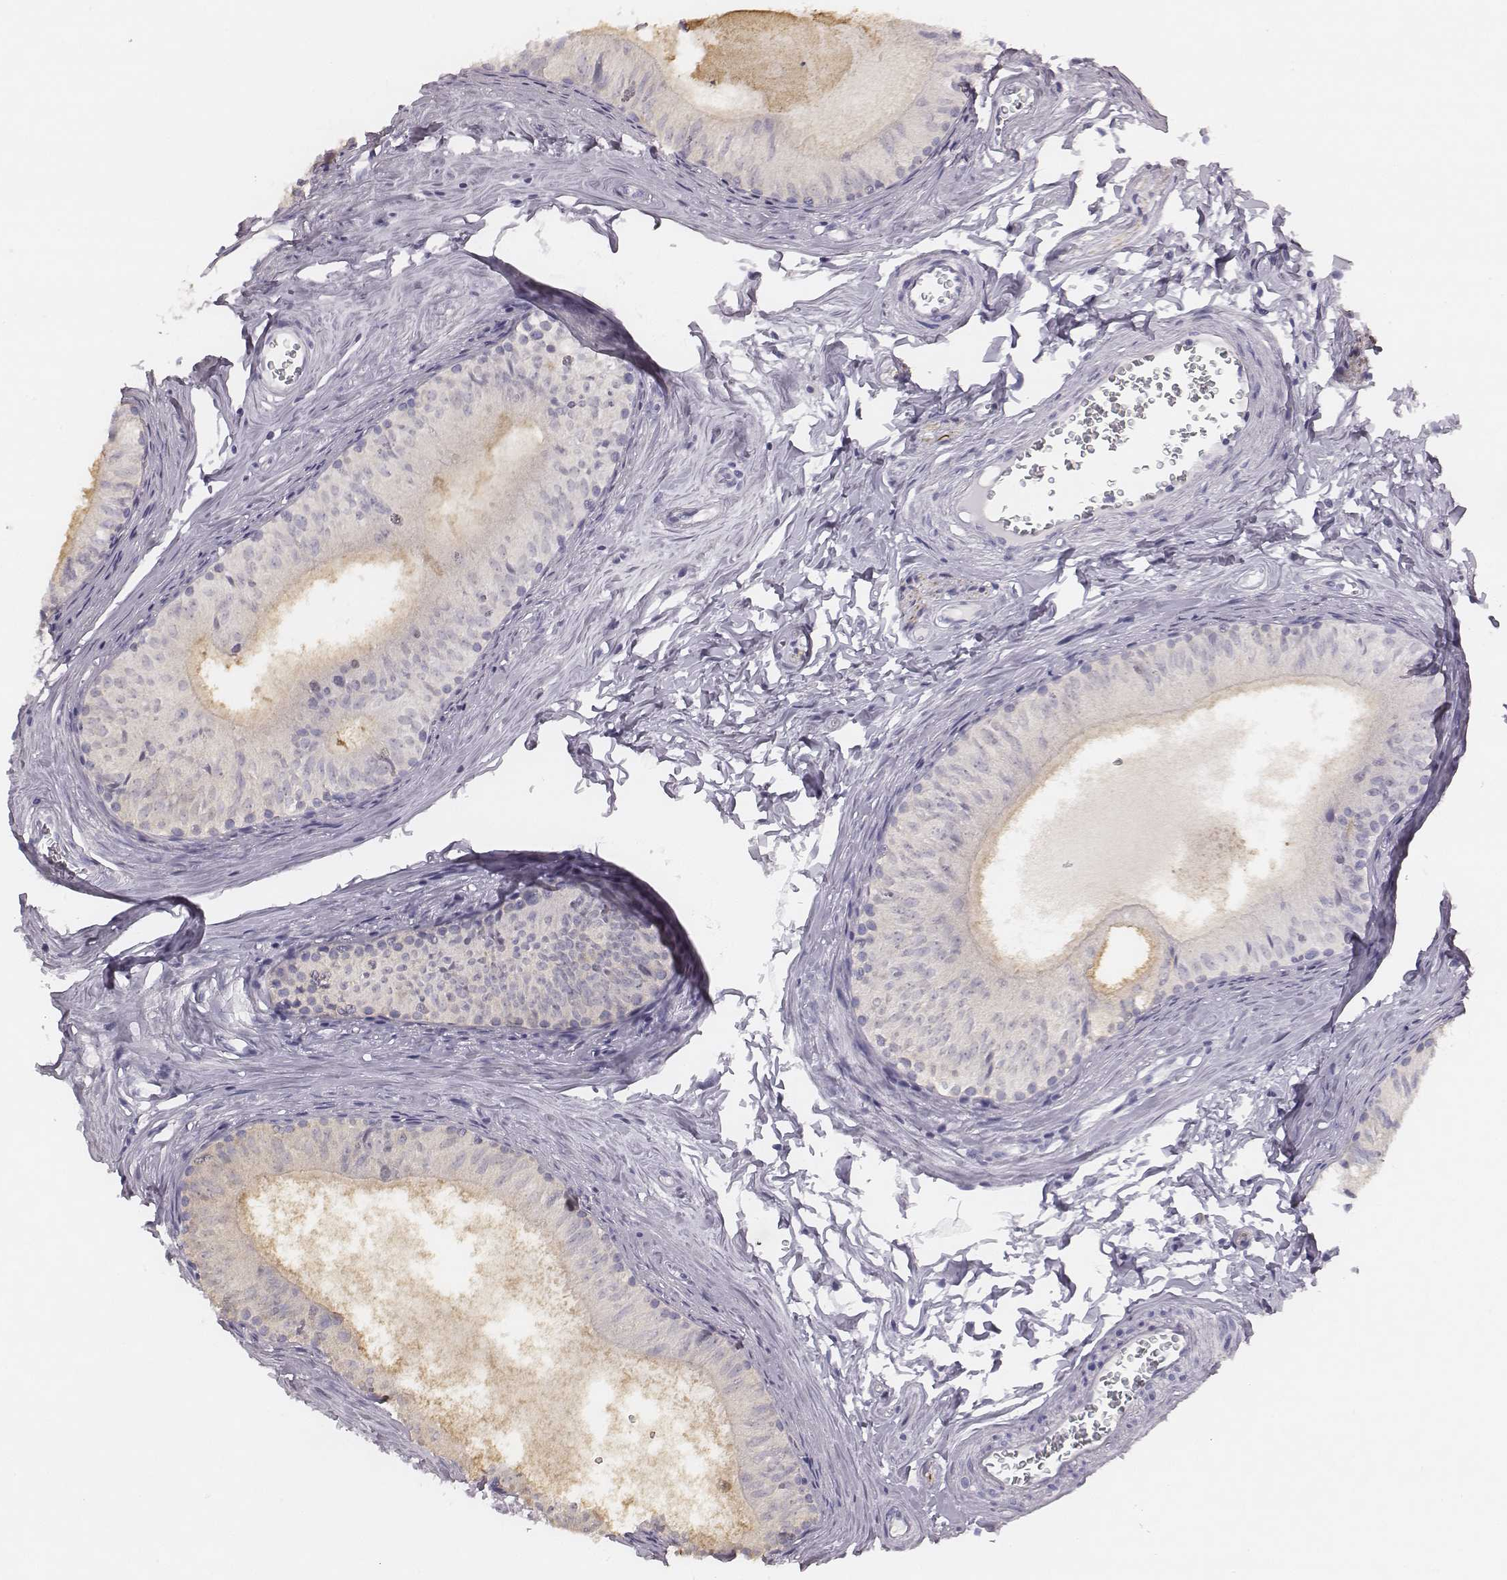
{"staining": {"intensity": "negative", "quantity": "none", "location": "none"}, "tissue": "epididymis", "cell_type": "Glandular cells", "image_type": "normal", "snomed": [{"axis": "morphology", "description": "Normal tissue, NOS"}, {"axis": "topography", "description": "Epididymis"}], "caption": "A high-resolution micrograph shows immunohistochemistry staining of normal epididymis, which exhibits no significant staining in glandular cells.", "gene": "KCNJ12", "patient": {"sex": "male", "age": 52}}